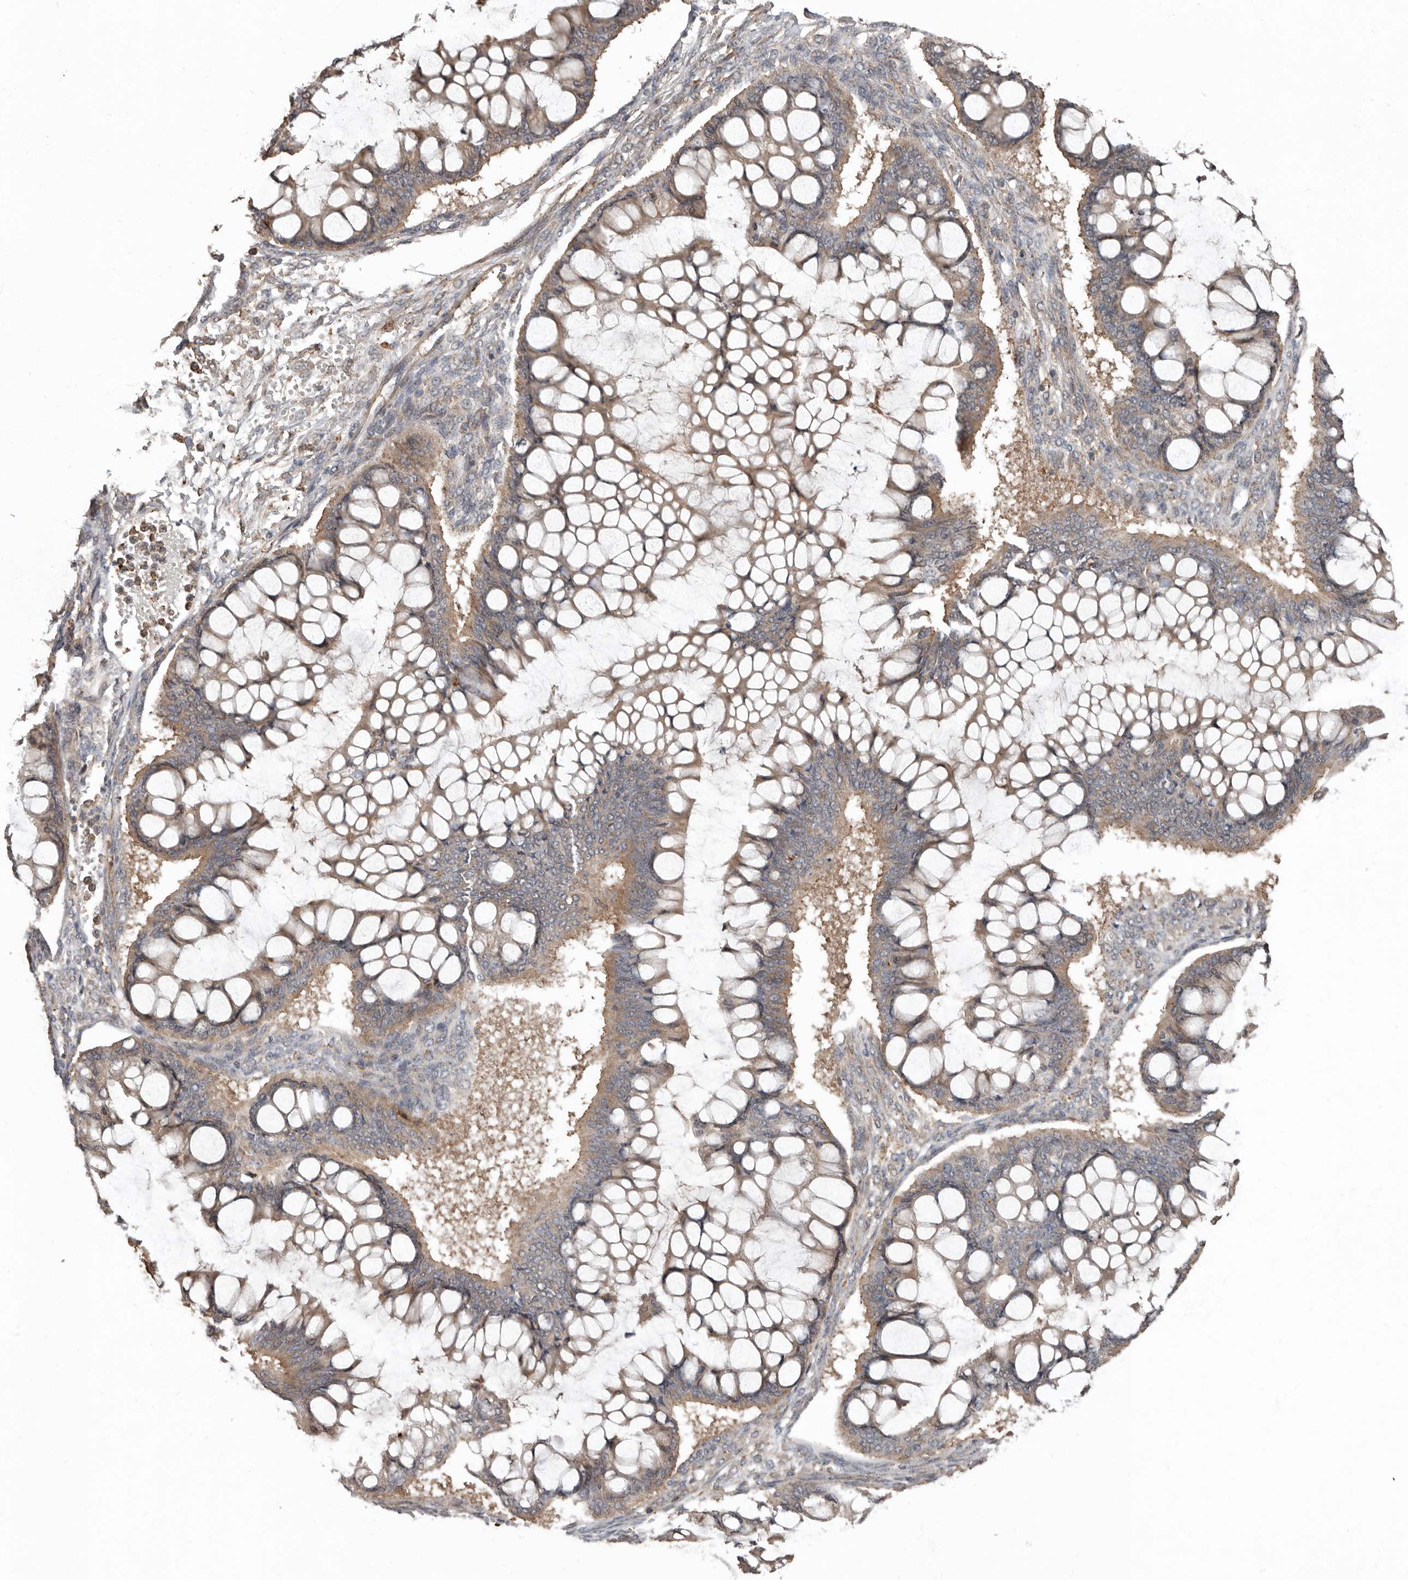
{"staining": {"intensity": "weak", "quantity": "25%-75%", "location": "cytoplasmic/membranous"}, "tissue": "ovarian cancer", "cell_type": "Tumor cells", "image_type": "cancer", "snomed": [{"axis": "morphology", "description": "Cystadenocarcinoma, mucinous, NOS"}, {"axis": "topography", "description": "Ovary"}], "caption": "Brown immunohistochemical staining in mucinous cystadenocarcinoma (ovarian) shows weak cytoplasmic/membranous positivity in approximately 25%-75% of tumor cells.", "gene": "LRGUK", "patient": {"sex": "female", "age": 73}}